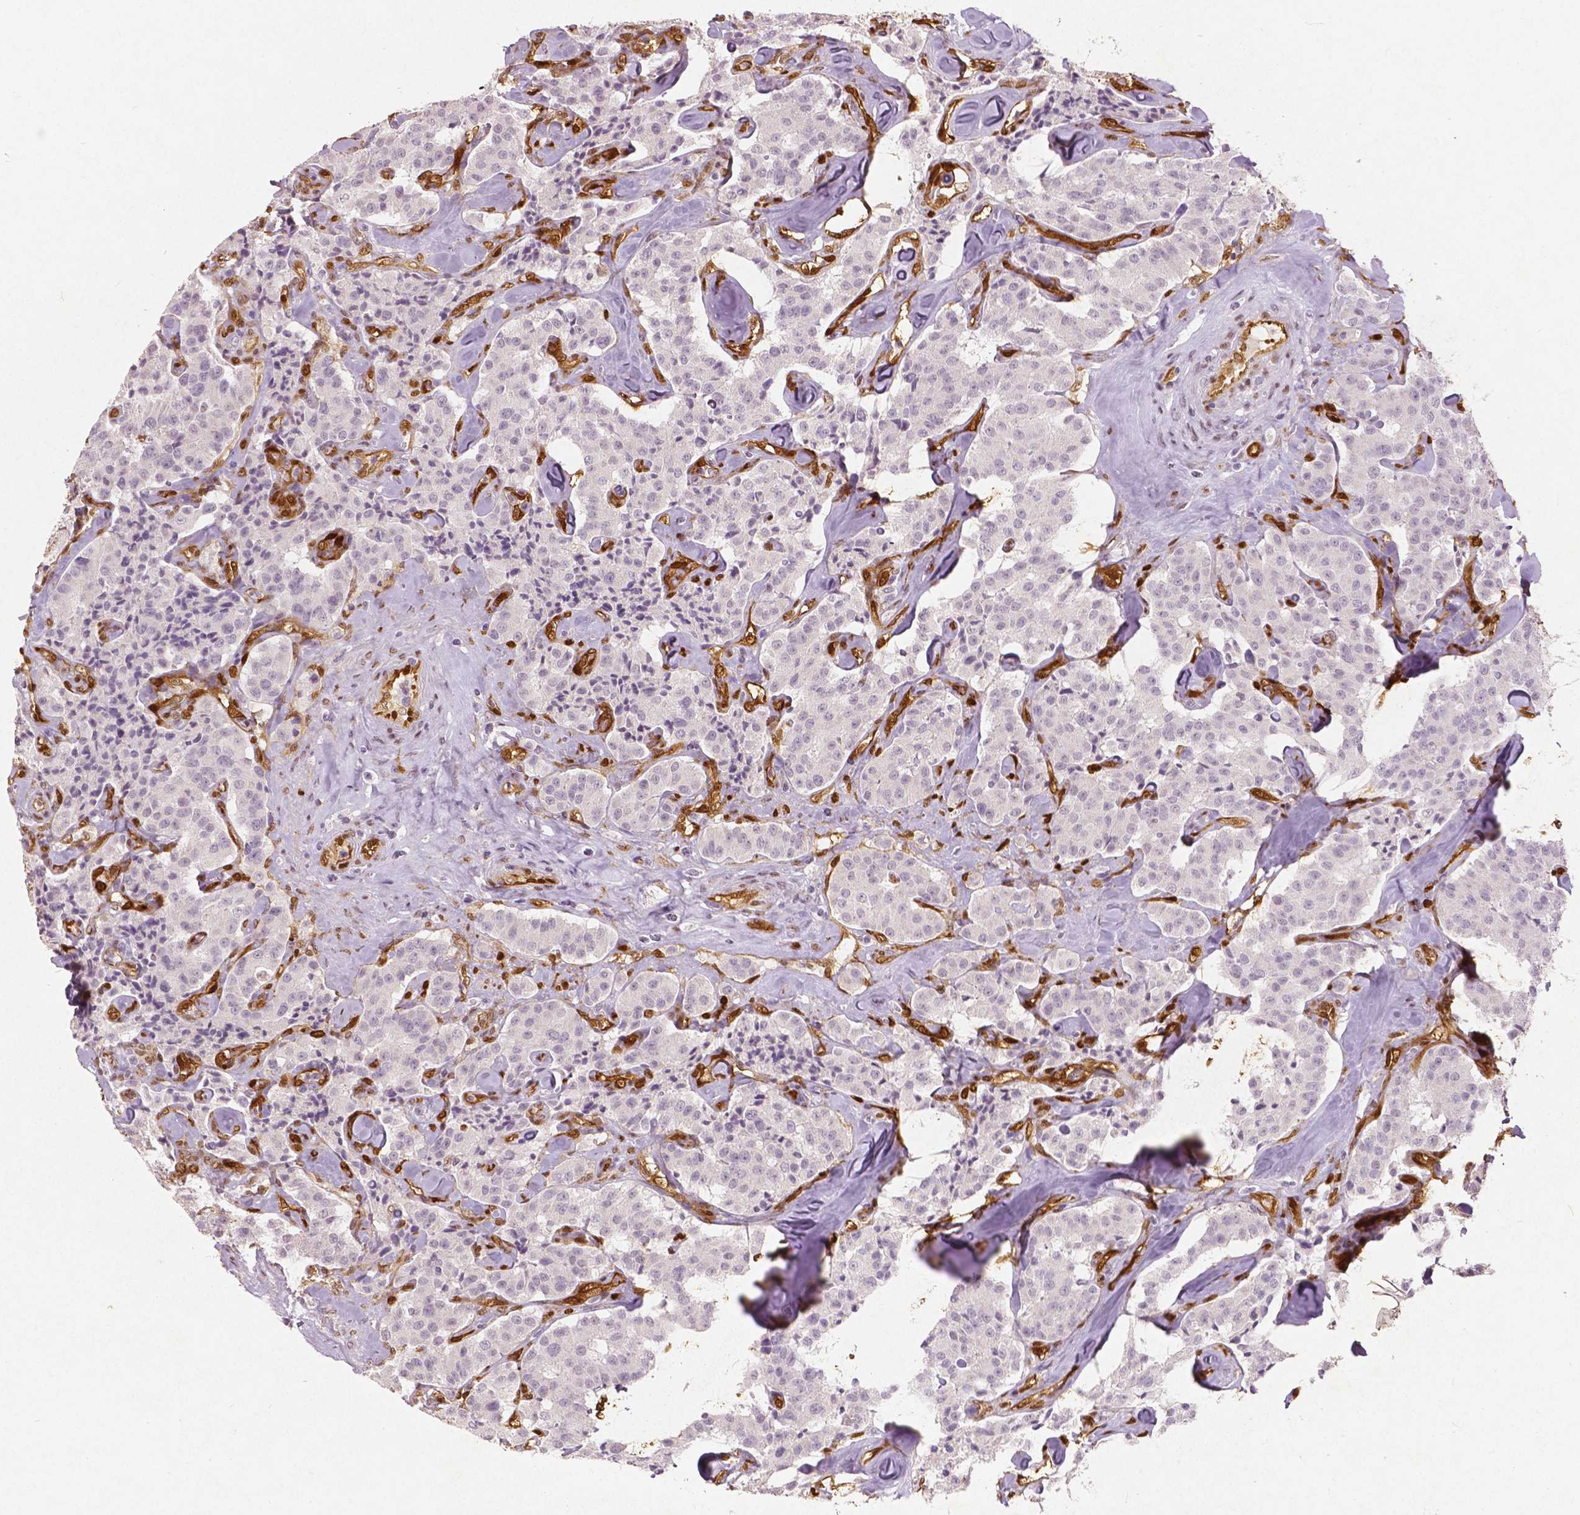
{"staining": {"intensity": "negative", "quantity": "none", "location": "none"}, "tissue": "carcinoid", "cell_type": "Tumor cells", "image_type": "cancer", "snomed": [{"axis": "morphology", "description": "Carcinoid, malignant, NOS"}, {"axis": "topography", "description": "Pancreas"}], "caption": "High power microscopy image of an immunohistochemistry image of carcinoid (malignant), revealing no significant positivity in tumor cells.", "gene": "WWTR1", "patient": {"sex": "male", "age": 41}}